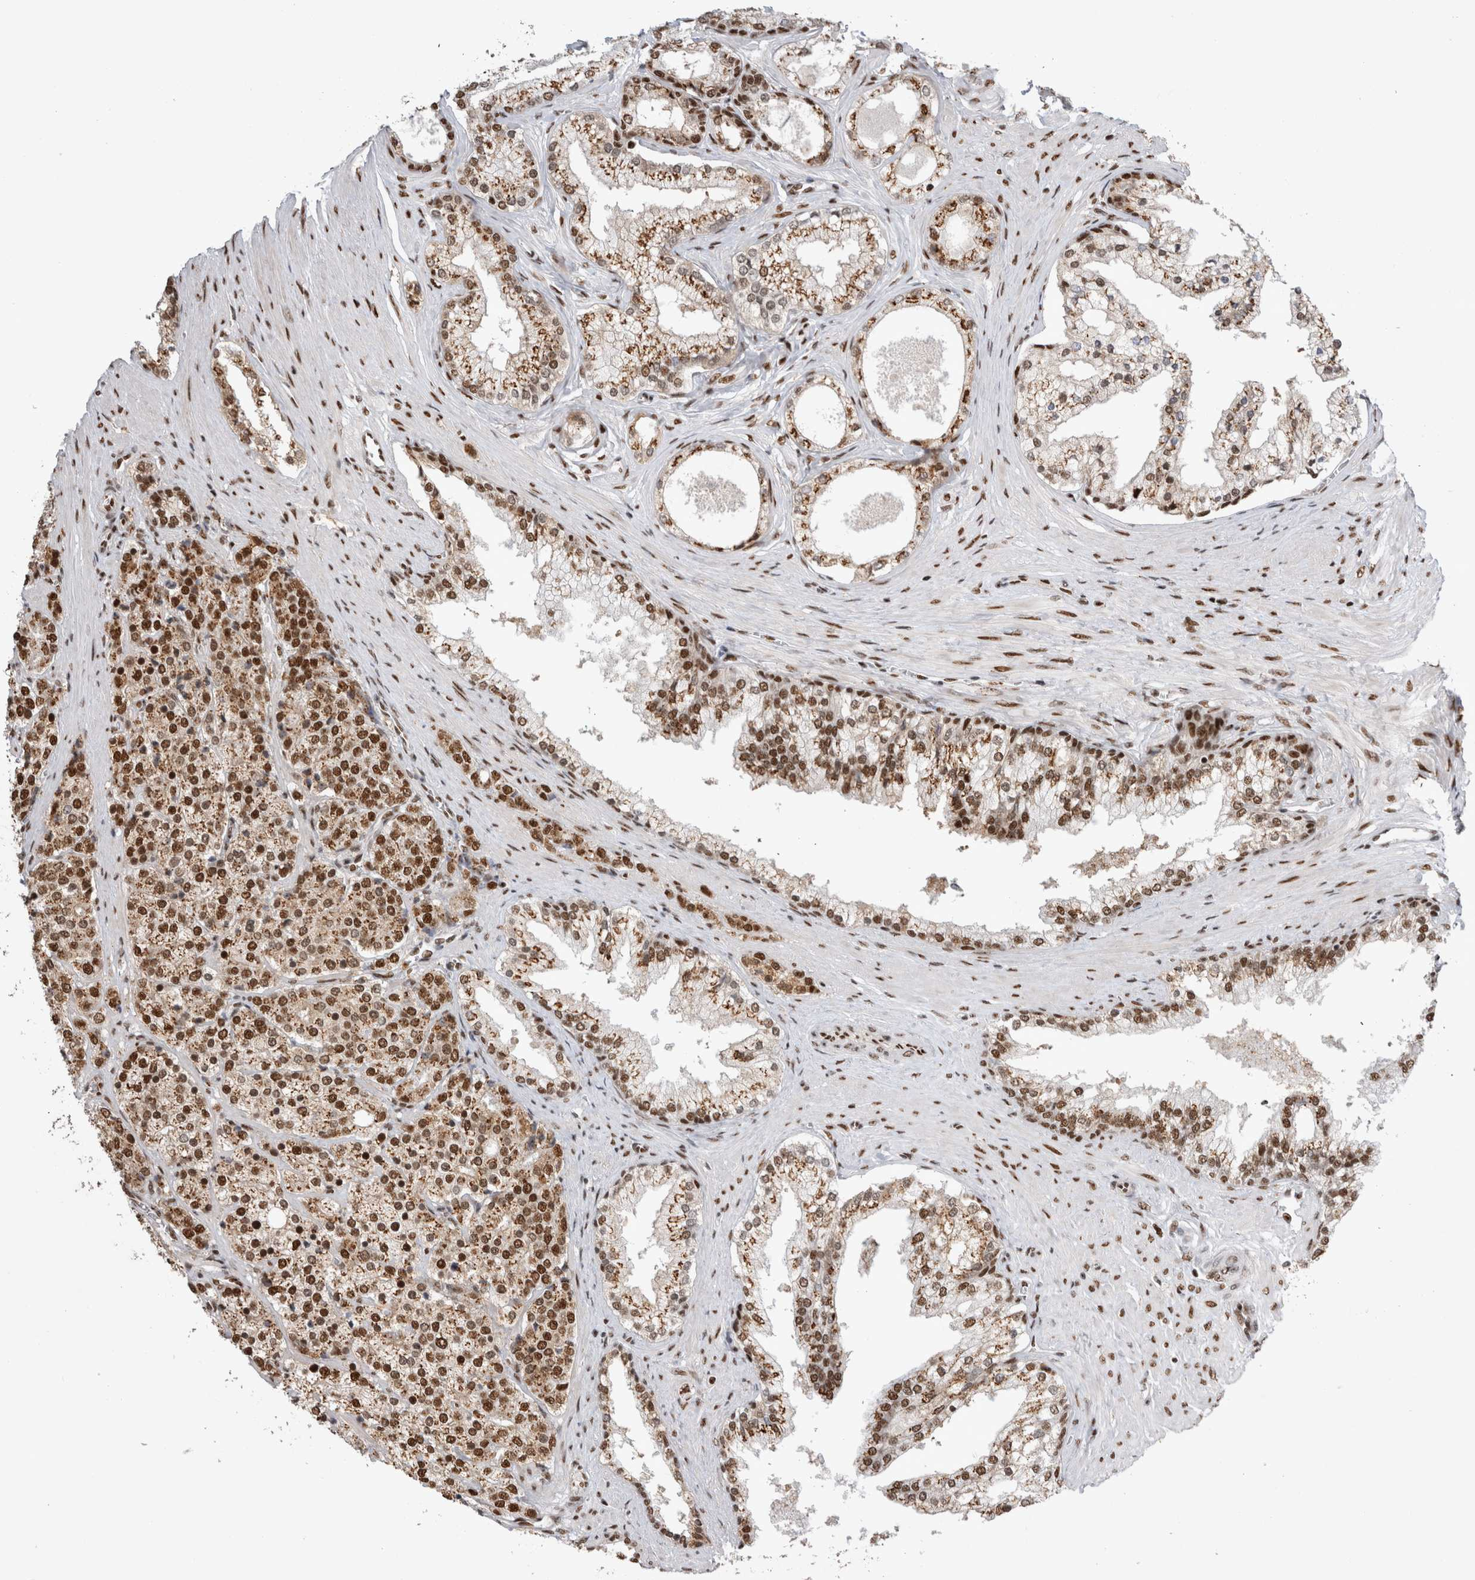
{"staining": {"intensity": "strong", "quantity": ">75%", "location": "cytoplasmic/membranous,nuclear"}, "tissue": "prostate cancer", "cell_type": "Tumor cells", "image_type": "cancer", "snomed": [{"axis": "morphology", "description": "Adenocarcinoma, High grade"}, {"axis": "topography", "description": "Prostate"}], "caption": "Prostate adenocarcinoma (high-grade) stained with a protein marker displays strong staining in tumor cells.", "gene": "EYA2", "patient": {"sex": "male", "age": 71}}